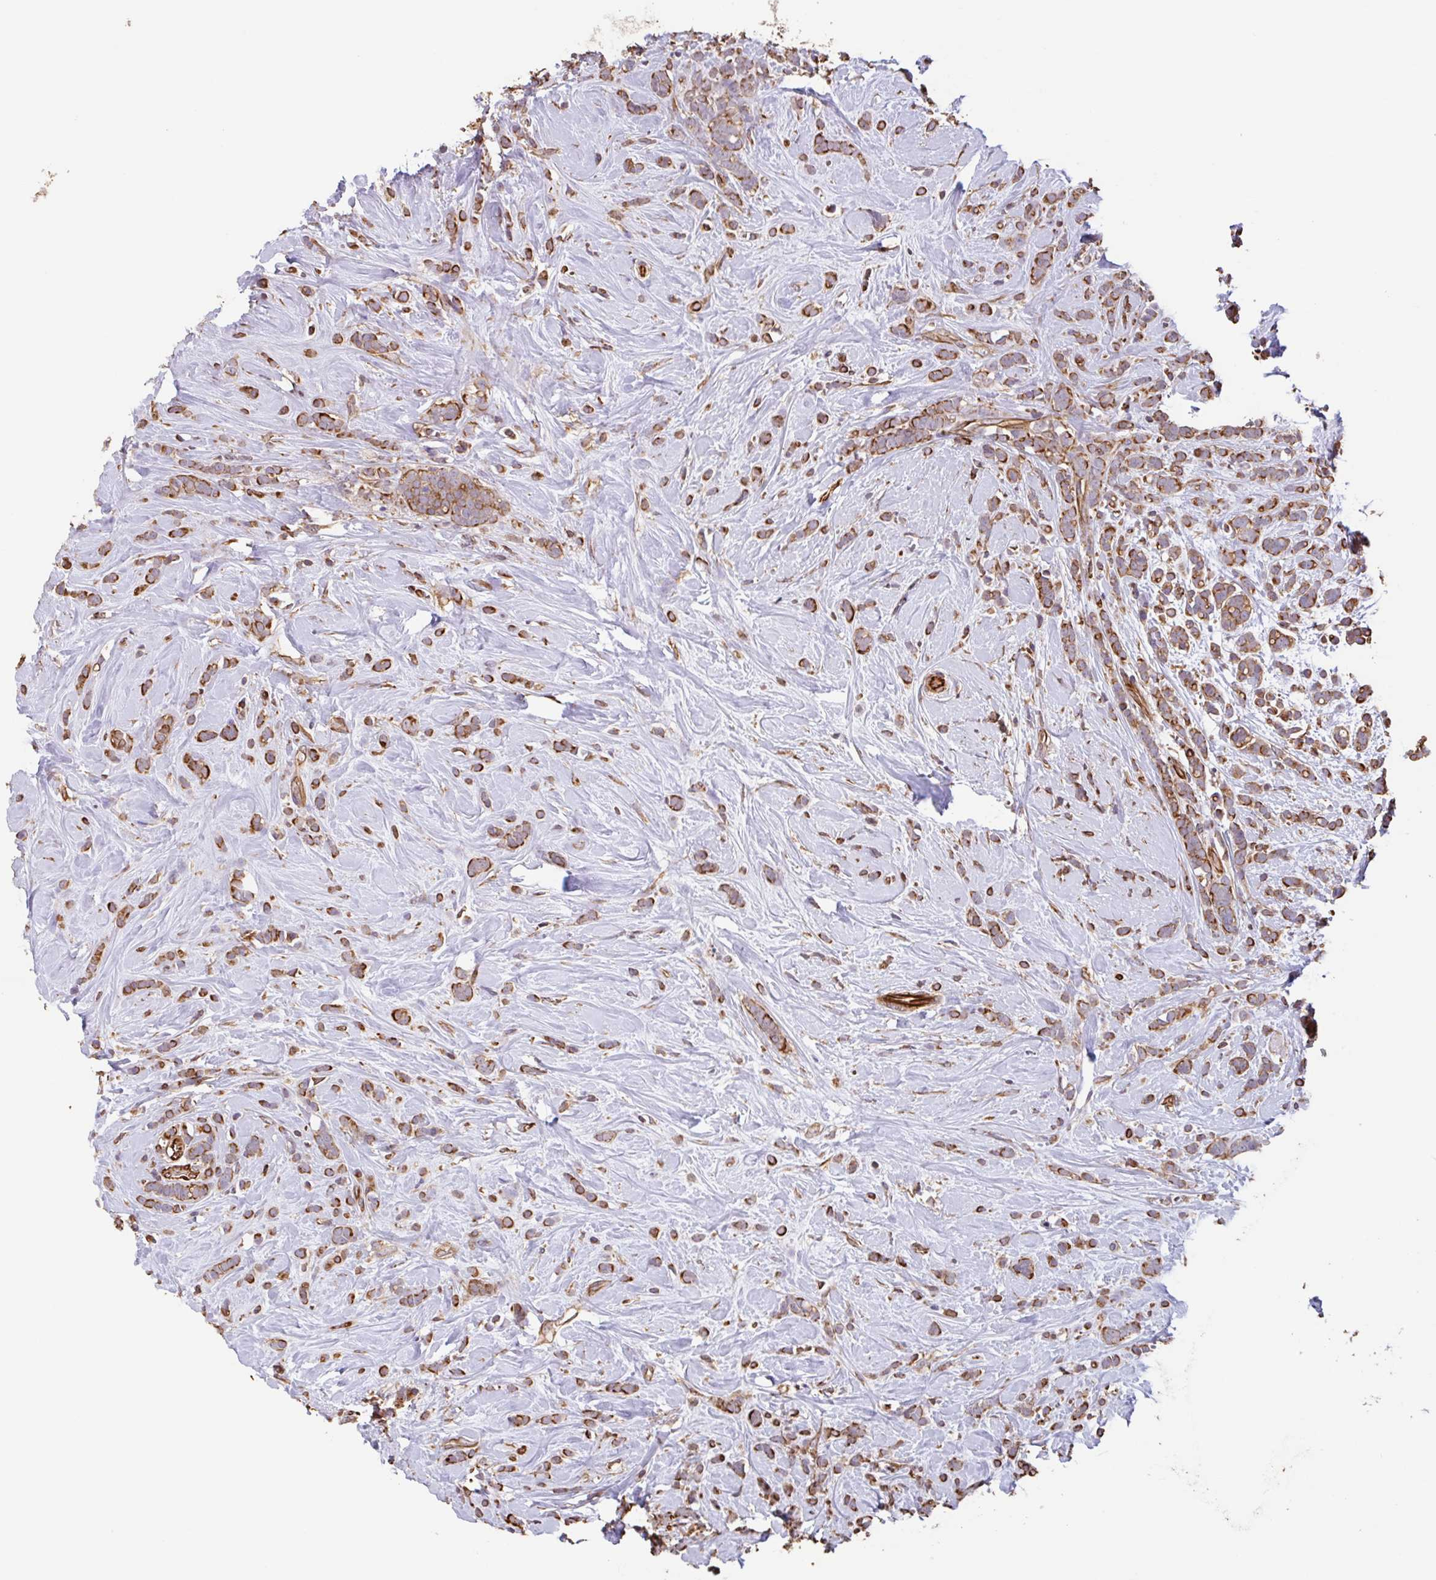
{"staining": {"intensity": "moderate", "quantity": ">75%", "location": "cytoplasmic/membranous"}, "tissue": "breast cancer", "cell_type": "Tumor cells", "image_type": "cancer", "snomed": [{"axis": "morphology", "description": "Lobular carcinoma"}, {"axis": "topography", "description": "Breast"}], "caption": "The histopathology image exhibits a brown stain indicating the presence of a protein in the cytoplasmic/membranous of tumor cells in breast cancer (lobular carcinoma).", "gene": "ZNF790", "patient": {"sex": "female", "age": 58}}